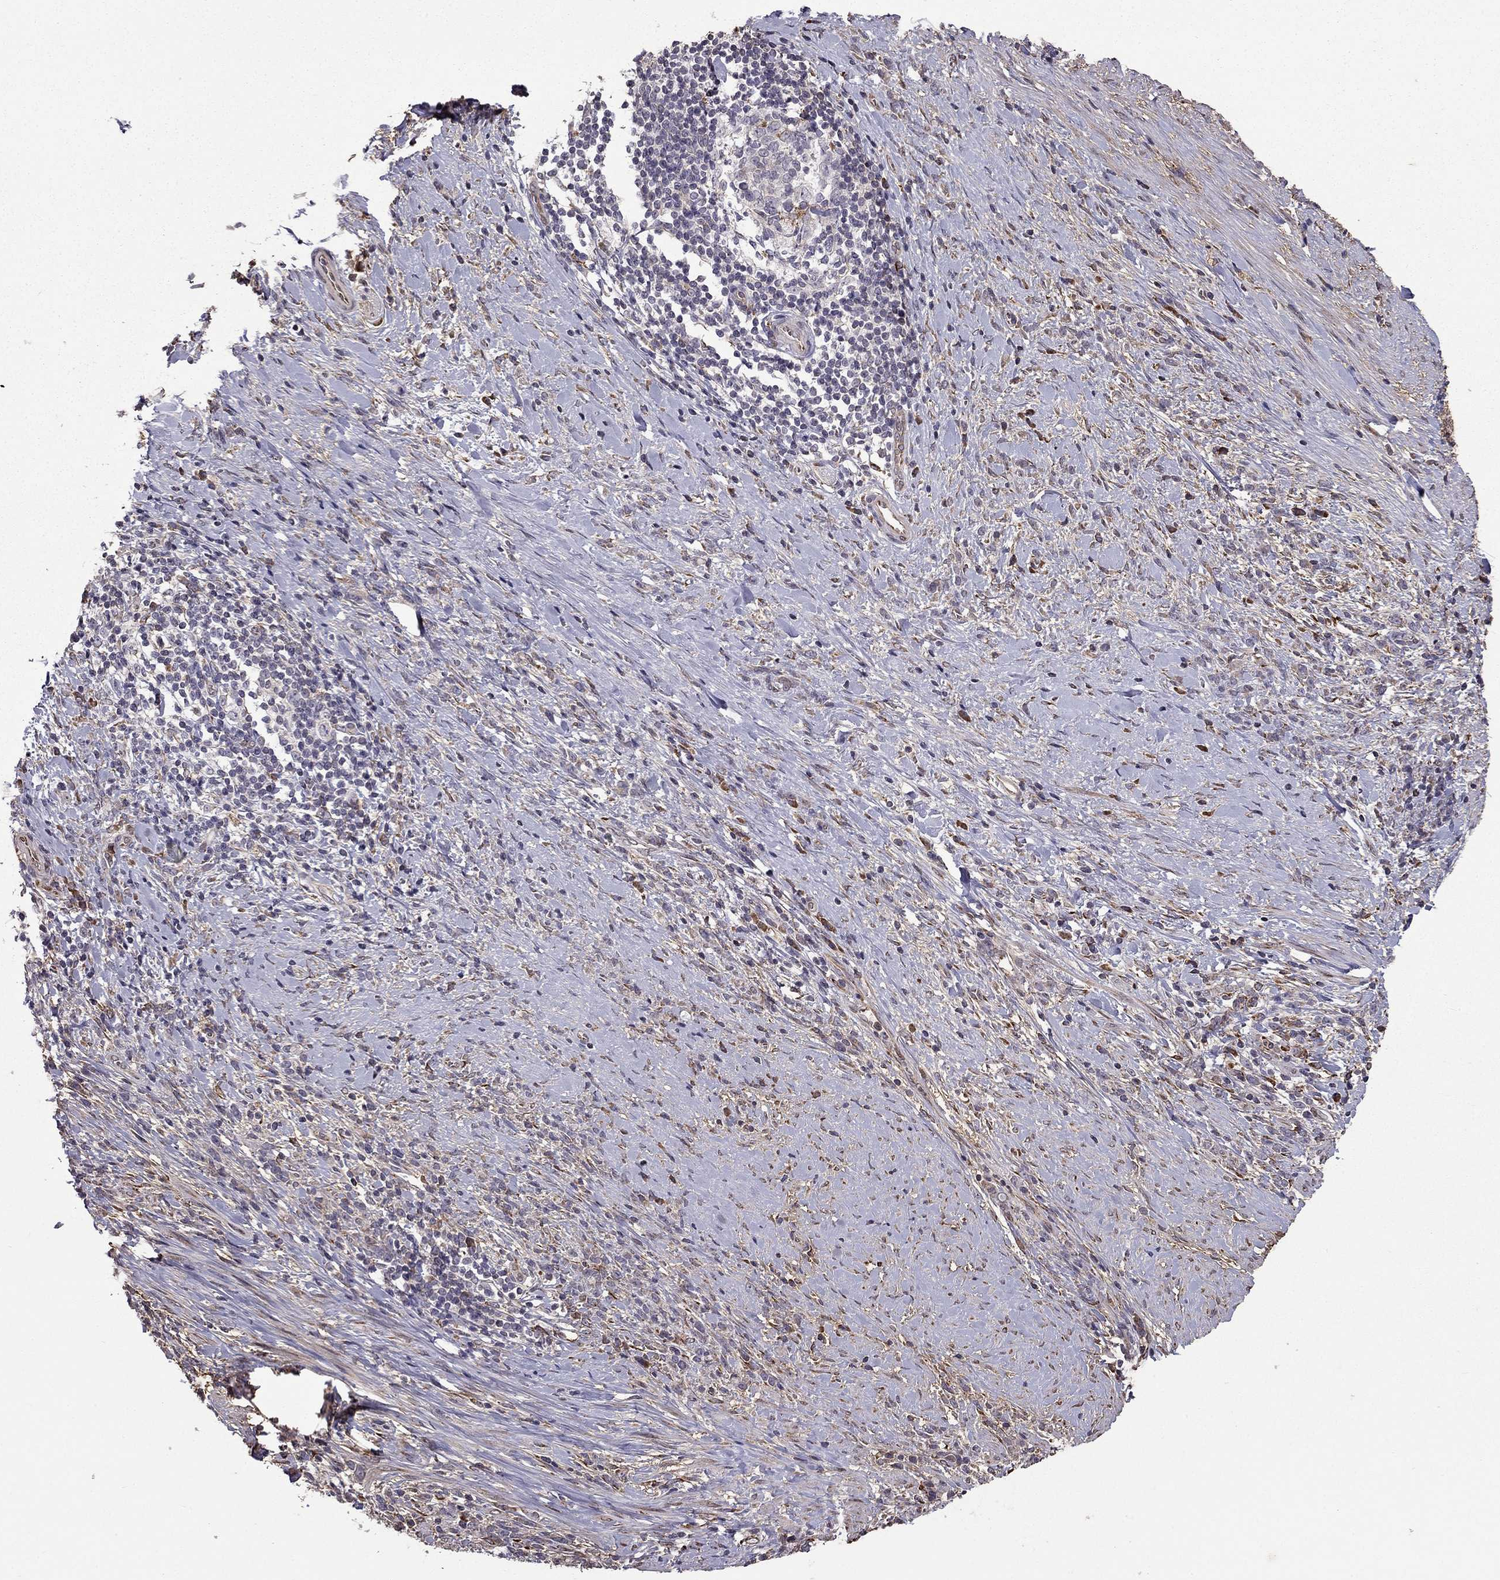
{"staining": {"intensity": "negative", "quantity": "none", "location": "none"}, "tissue": "stomach cancer", "cell_type": "Tumor cells", "image_type": "cancer", "snomed": [{"axis": "morphology", "description": "Adenocarcinoma, NOS"}, {"axis": "topography", "description": "Stomach"}], "caption": "Tumor cells show no significant protein staining in stomach cancer.", "gene": "IKBIP", "patient": {"sex": "female", "age": 57}}